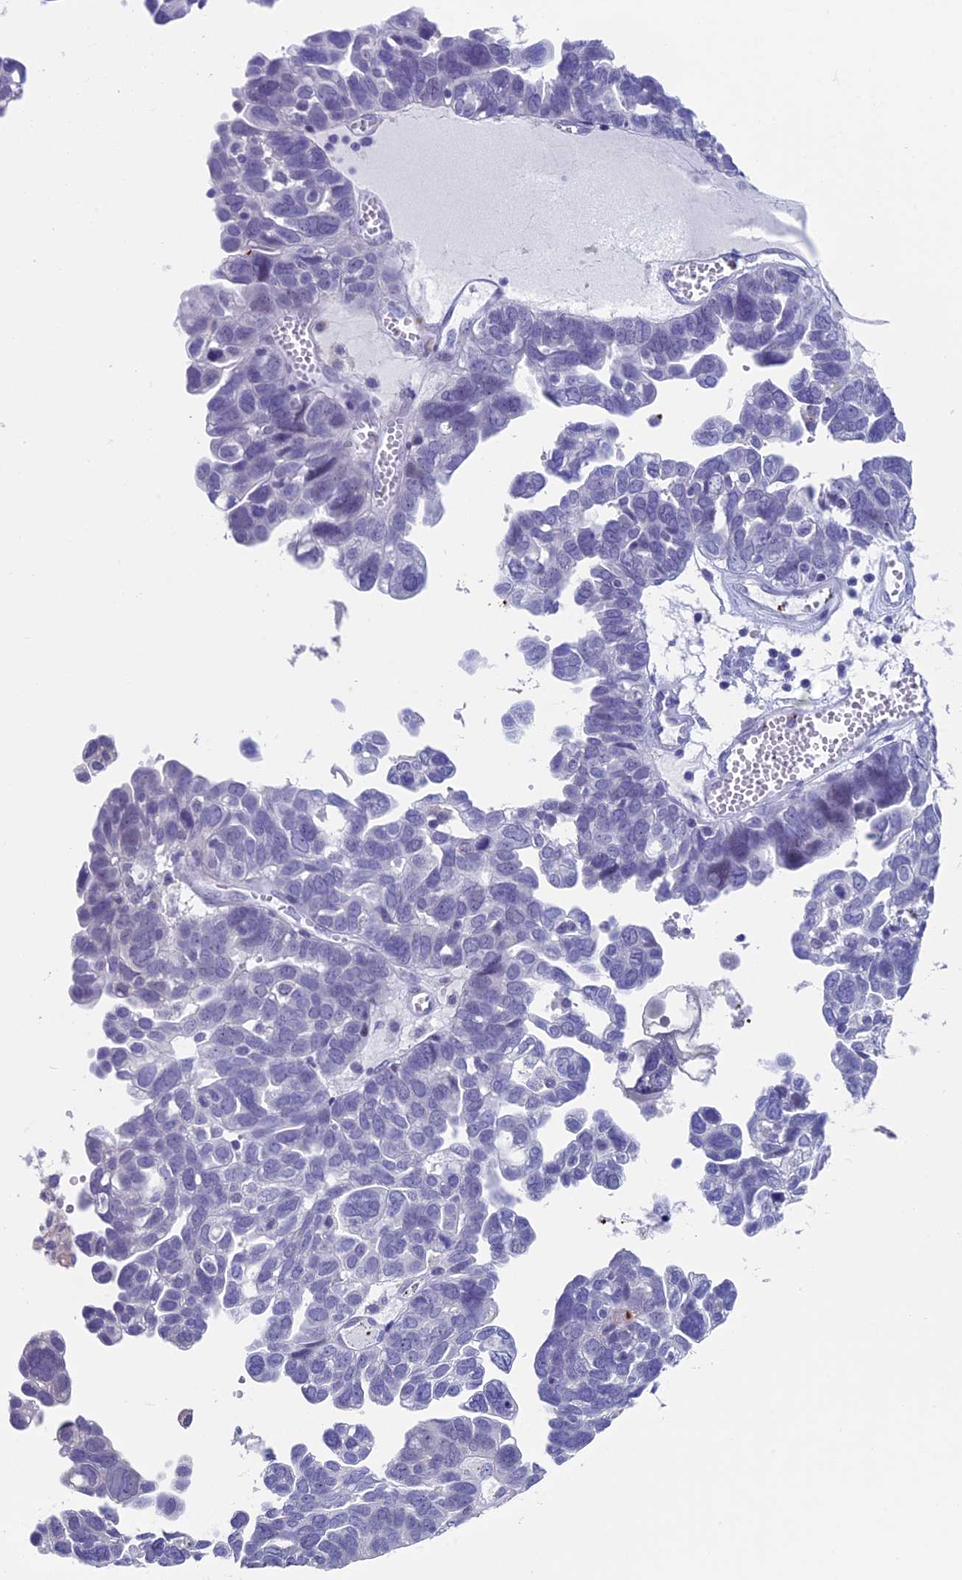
{"staining": {"intensity": "negative", "quantity": "none", "location": "none"}, "tissue": "ovarian cancer", "cell_type": "Tumor cells", "image_type": "cancer", "snomed": [{"axis": "morphology", "description": "Cystadenocarcinoma, serous, NOS"}, {"axis": "topography", "description": "Ovary"}], "caption": "This is an immunohistochemistry (IHC) micrograph of ovarian cancer. There is no expression in tumor cells.", "gene": "AIFM2", "patient": {"sex": "female", "age": 79}}